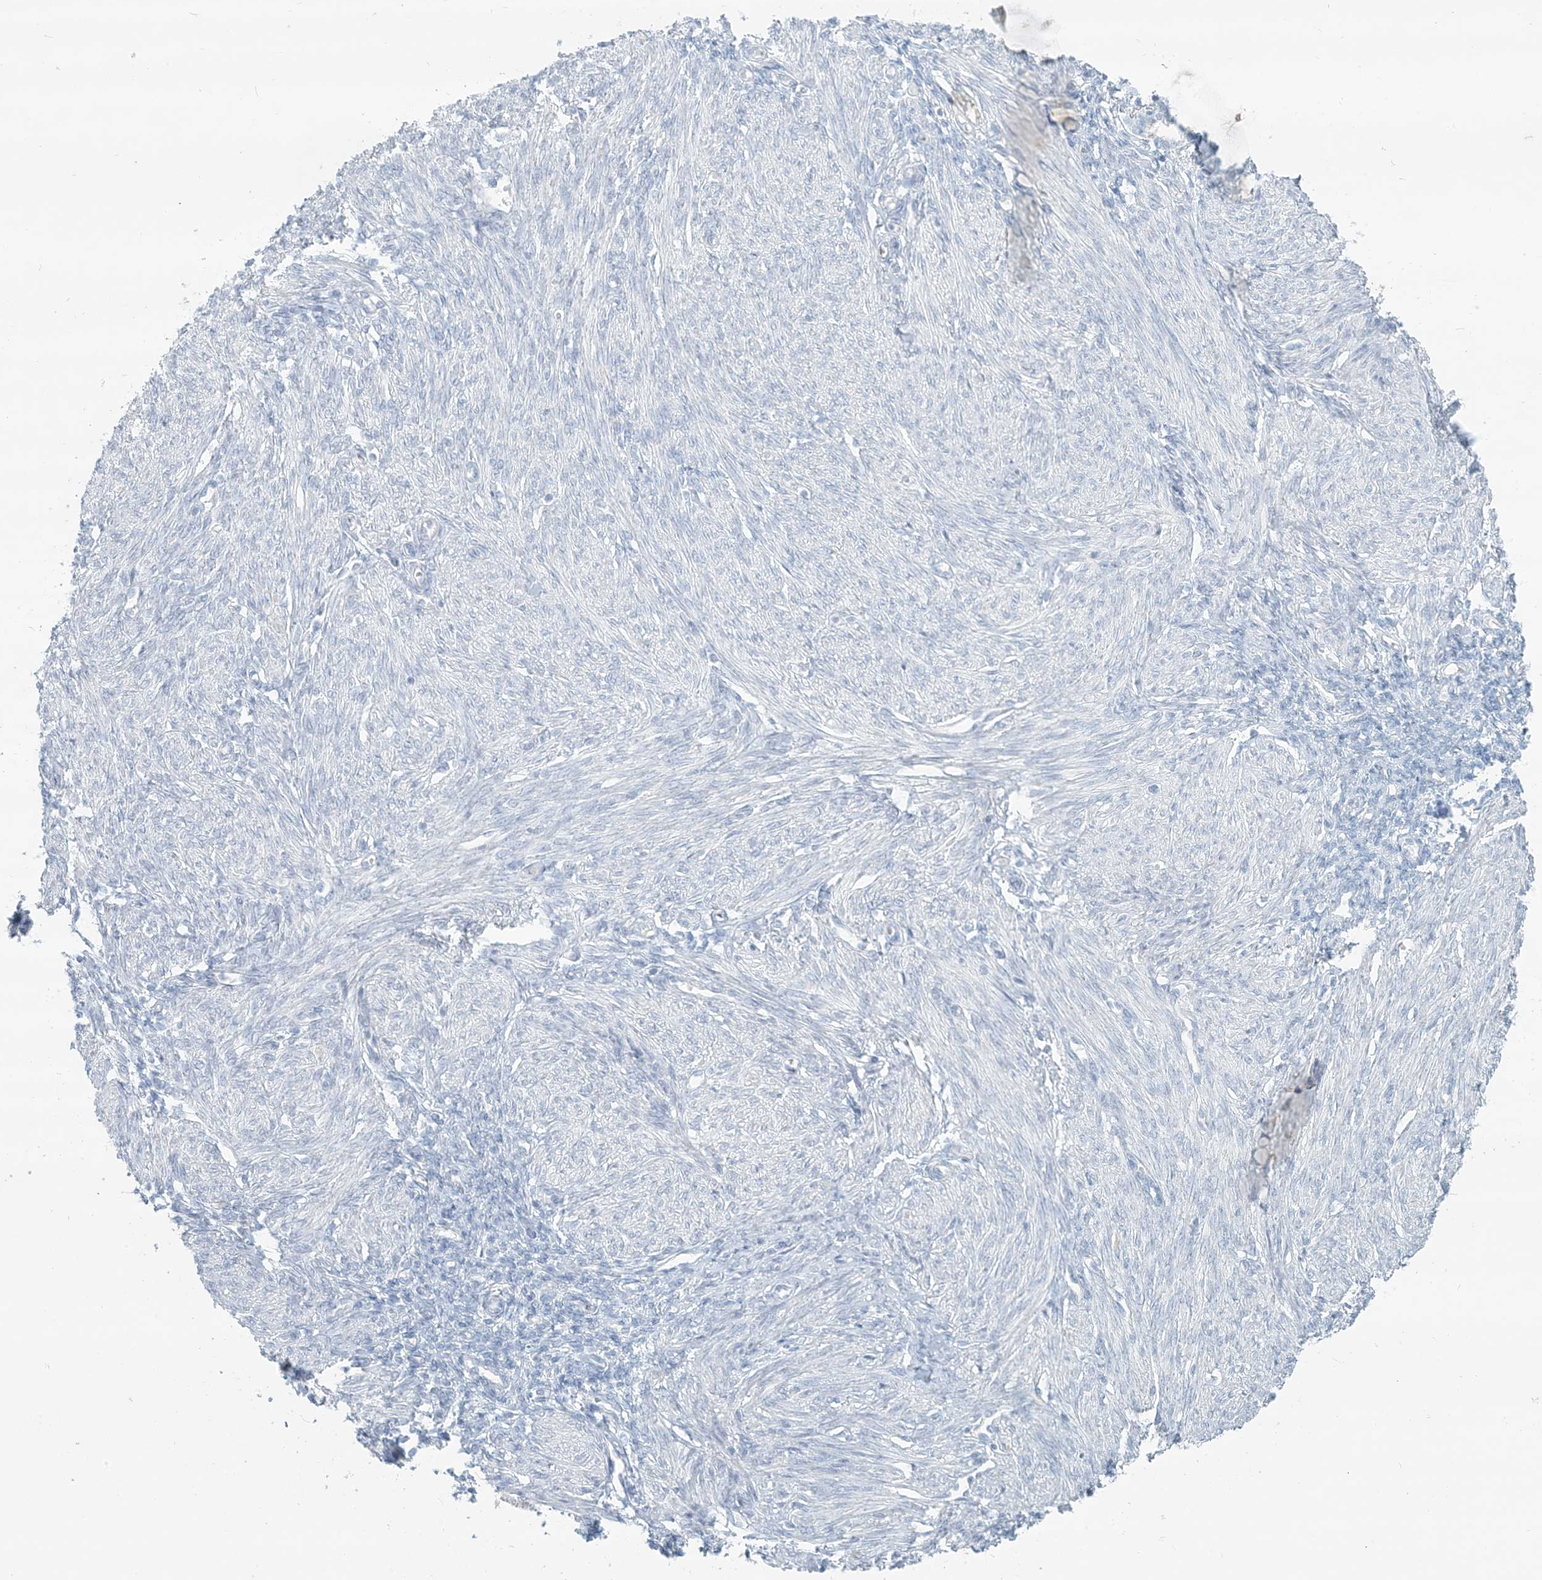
{"staining": {"intensity": "negative", "quantity": "none", "location": "none"}, "tissue": "endometrium", "cell_type": "Cells in endometrial stroma", "image_type": "normal", "snomed": [{"axis": "morphology", "description": "Normal tissue, NOS"}, {"axis": "topography", "description": "Endometrium"}], "caption": "Cells in endometrial stroma show no significant protein staining in benign endometrium. The staining is performed using DAB brown chromogen with nuclei counter-stained in using hematoxylin.", "gene": "SCML1", "patient": {"sex": "female", "age": 77}}